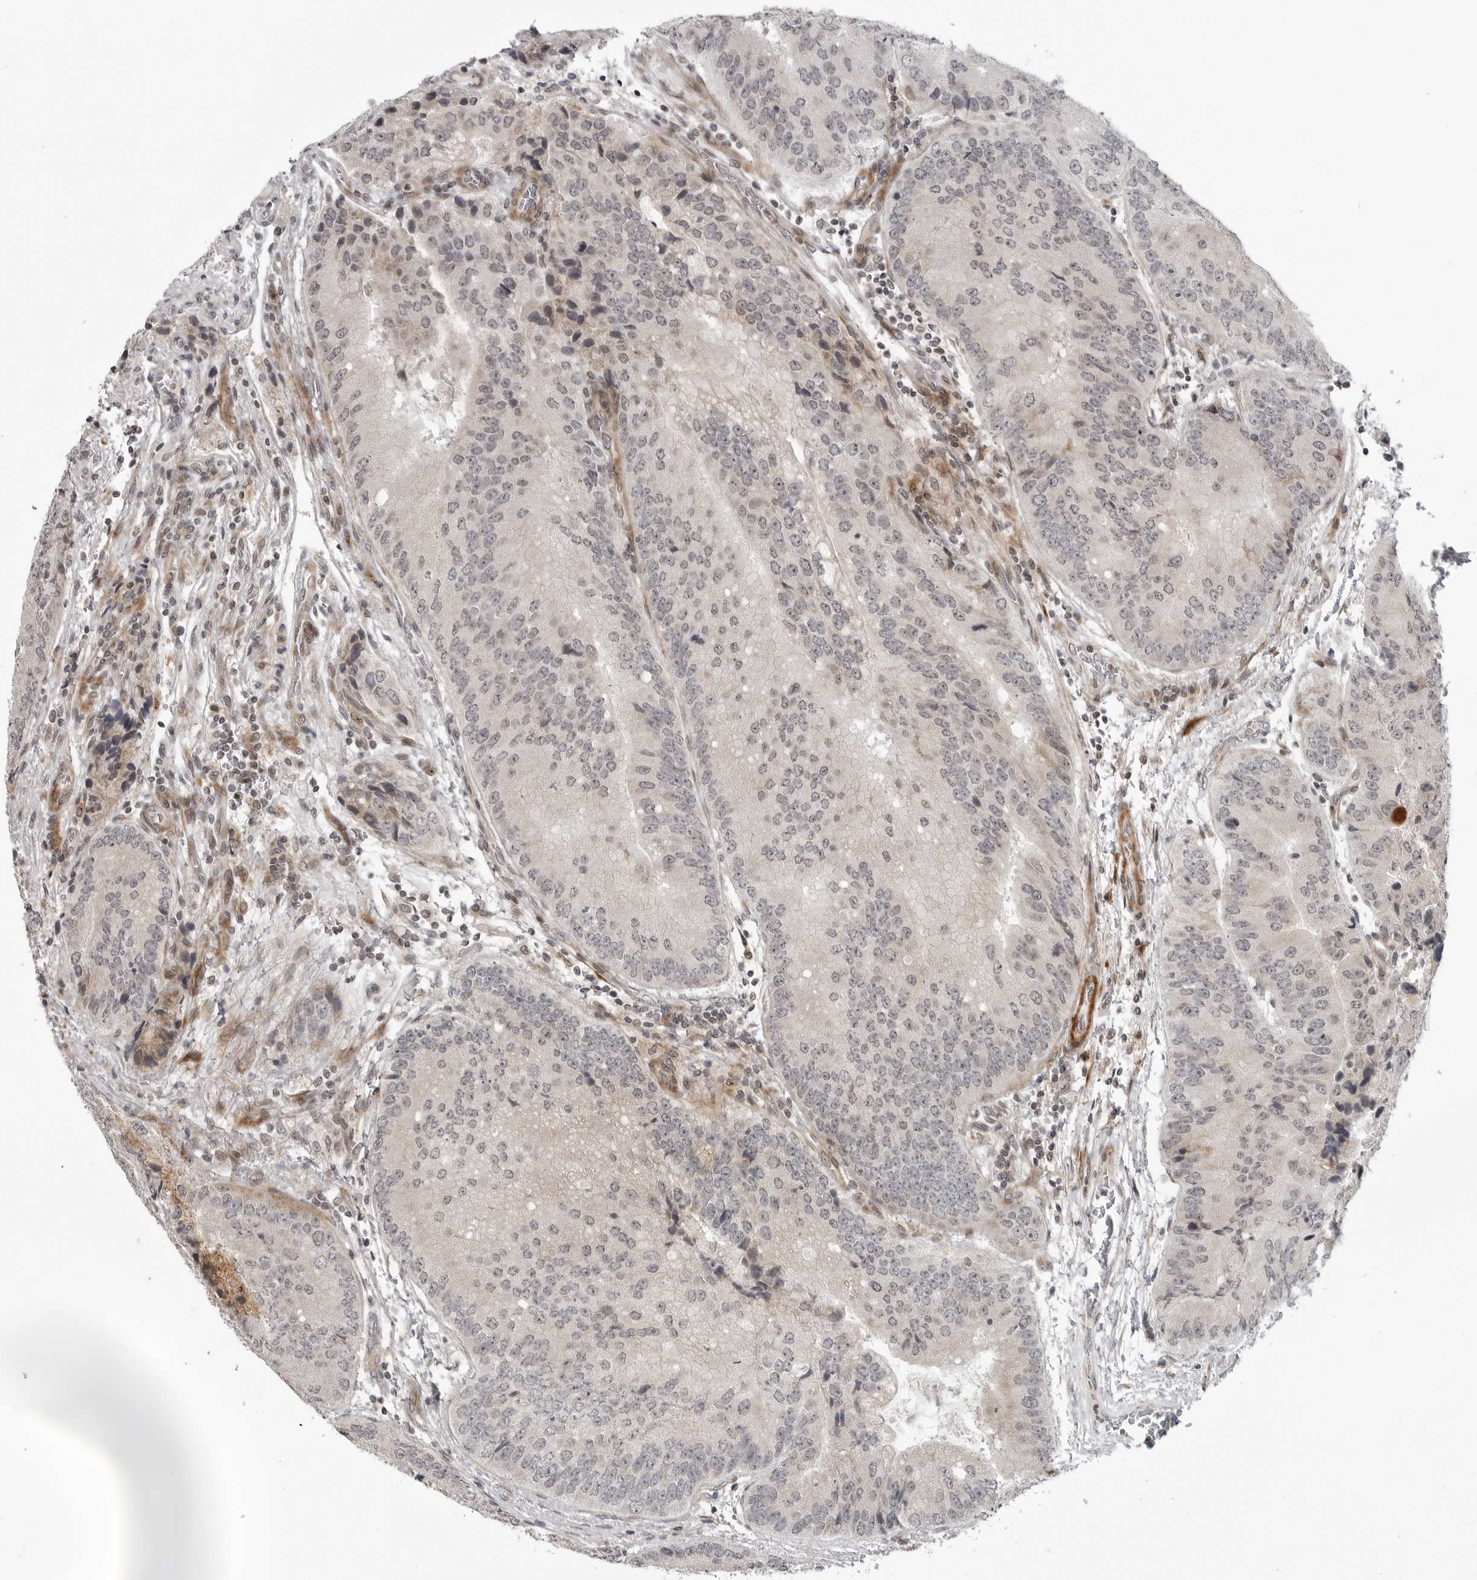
{"staining": {"intensity": "negative", "quantity": "none", "location": "none"}, "tissue": "prostate cancer", "cell_type": "Tumor cells", "image_type": "cancer", "snomed": [{"axis": "morphology", "description": "Adenocarcinoma, High grade"}, {"axis": "topography", "description": "Prostate"}], "caption": "IHC histopathology image of neoplastic tissue: prostate cancer stained with DAB (3,3'-diaminobenzidine) displays no significant protein expression in tumor cells. Brightfield microscopy of immunohistochemistry (IHC) stained with DAB (3,3'-diaminobenzidine) (brown) and hematoxylin (blue), captured at high magnification.", "gene": "ADAMTS5", "patient": {"sex": "male", "age": 70}}